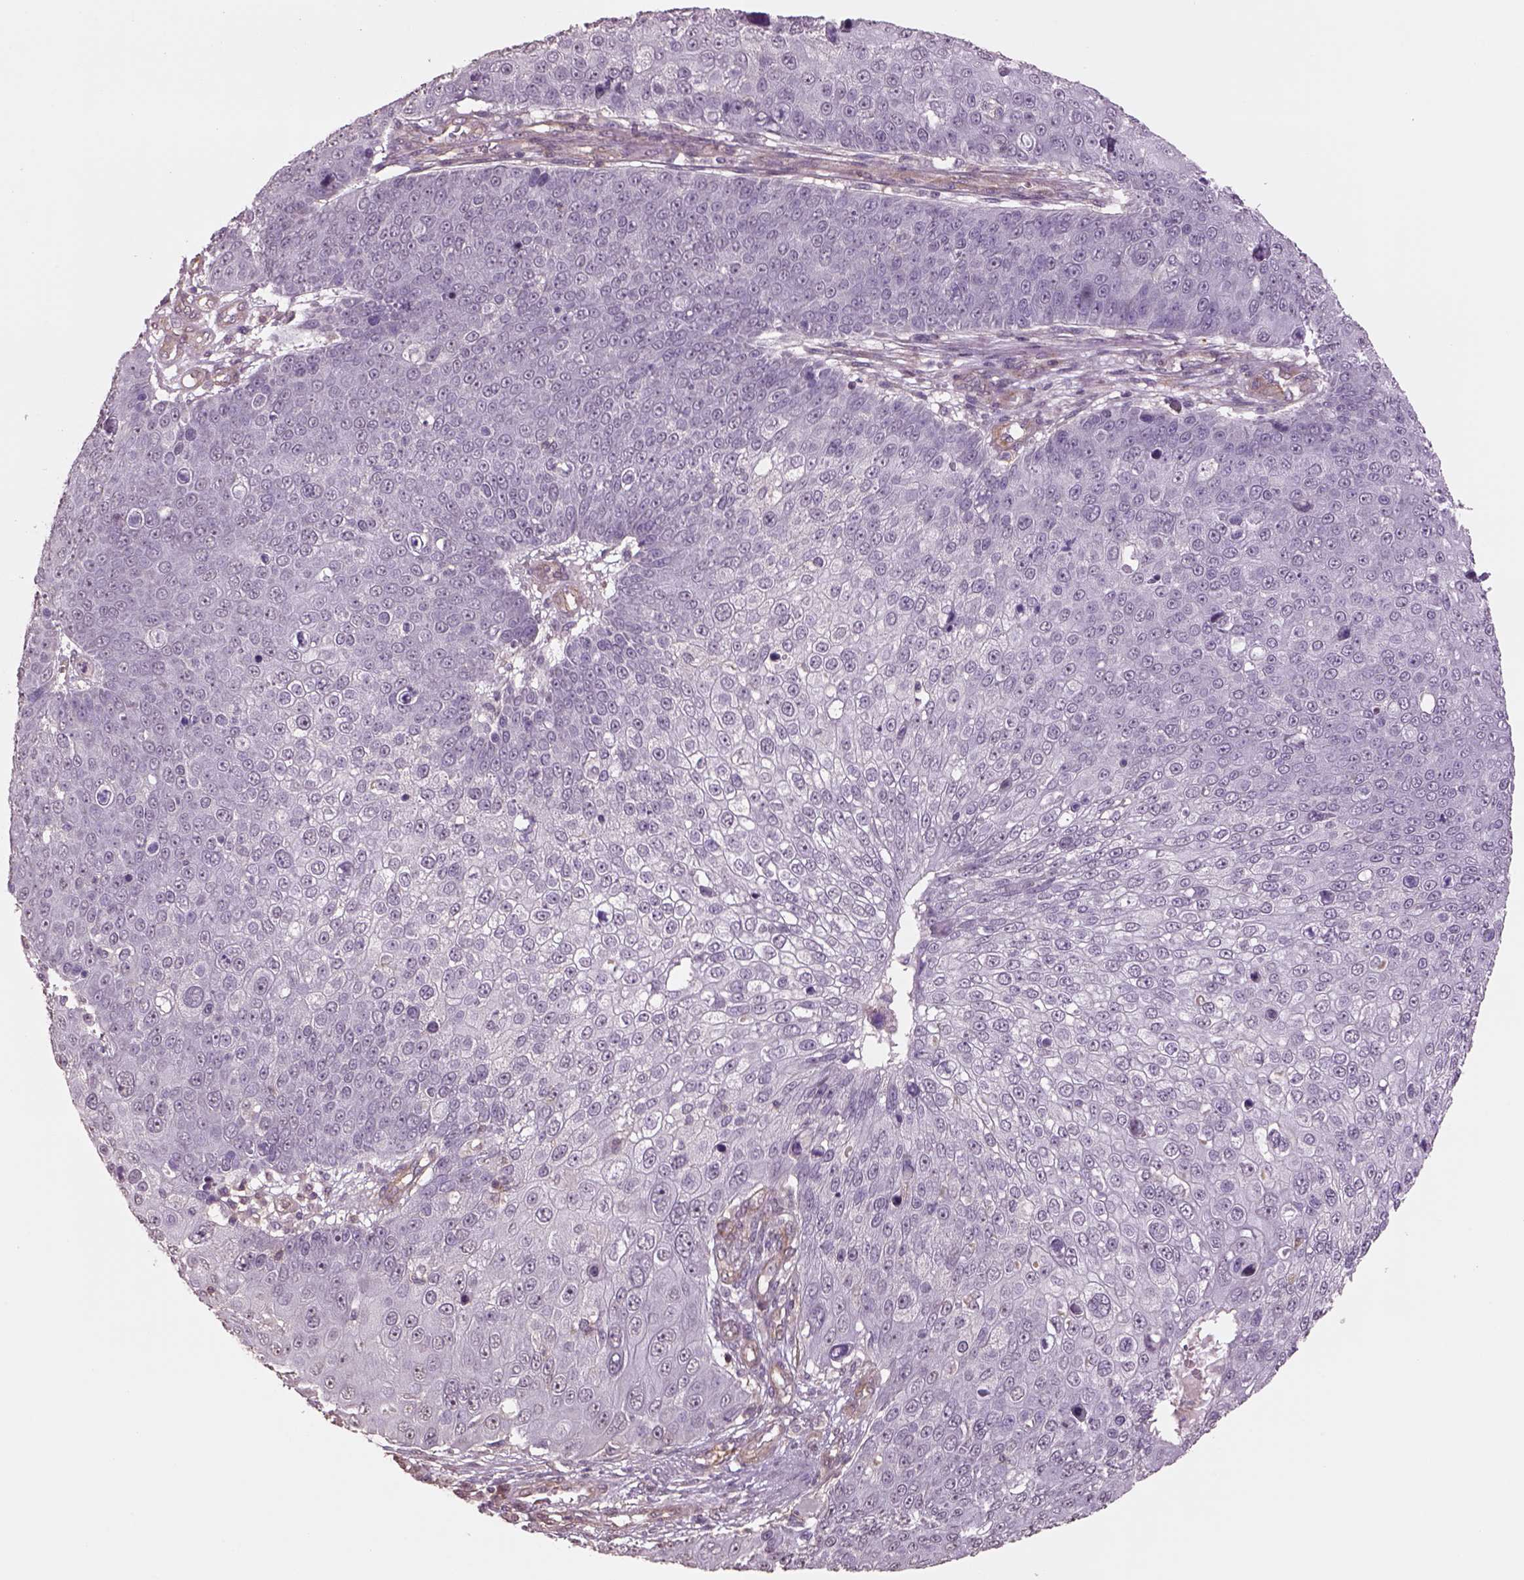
{"staining": {"intensity": "negative", "quantity": "none", "location": "none"}, "tissue": "skin cancer", "cell_type": "Tumor cells", "image_type": "cancer", "snomed": [{"axis": "morphology", "description": "Squamous cell carcinoma, NOS"}, {"axis": "topography", "description": "Skin"}], "caption": "Immunohistochemical staining of human skin cancer (squamous cell carcinoma) displays no significant expression in tumor cells.", "gene": "LIN7A", "patient": {"sex": "male", "age": 71}}